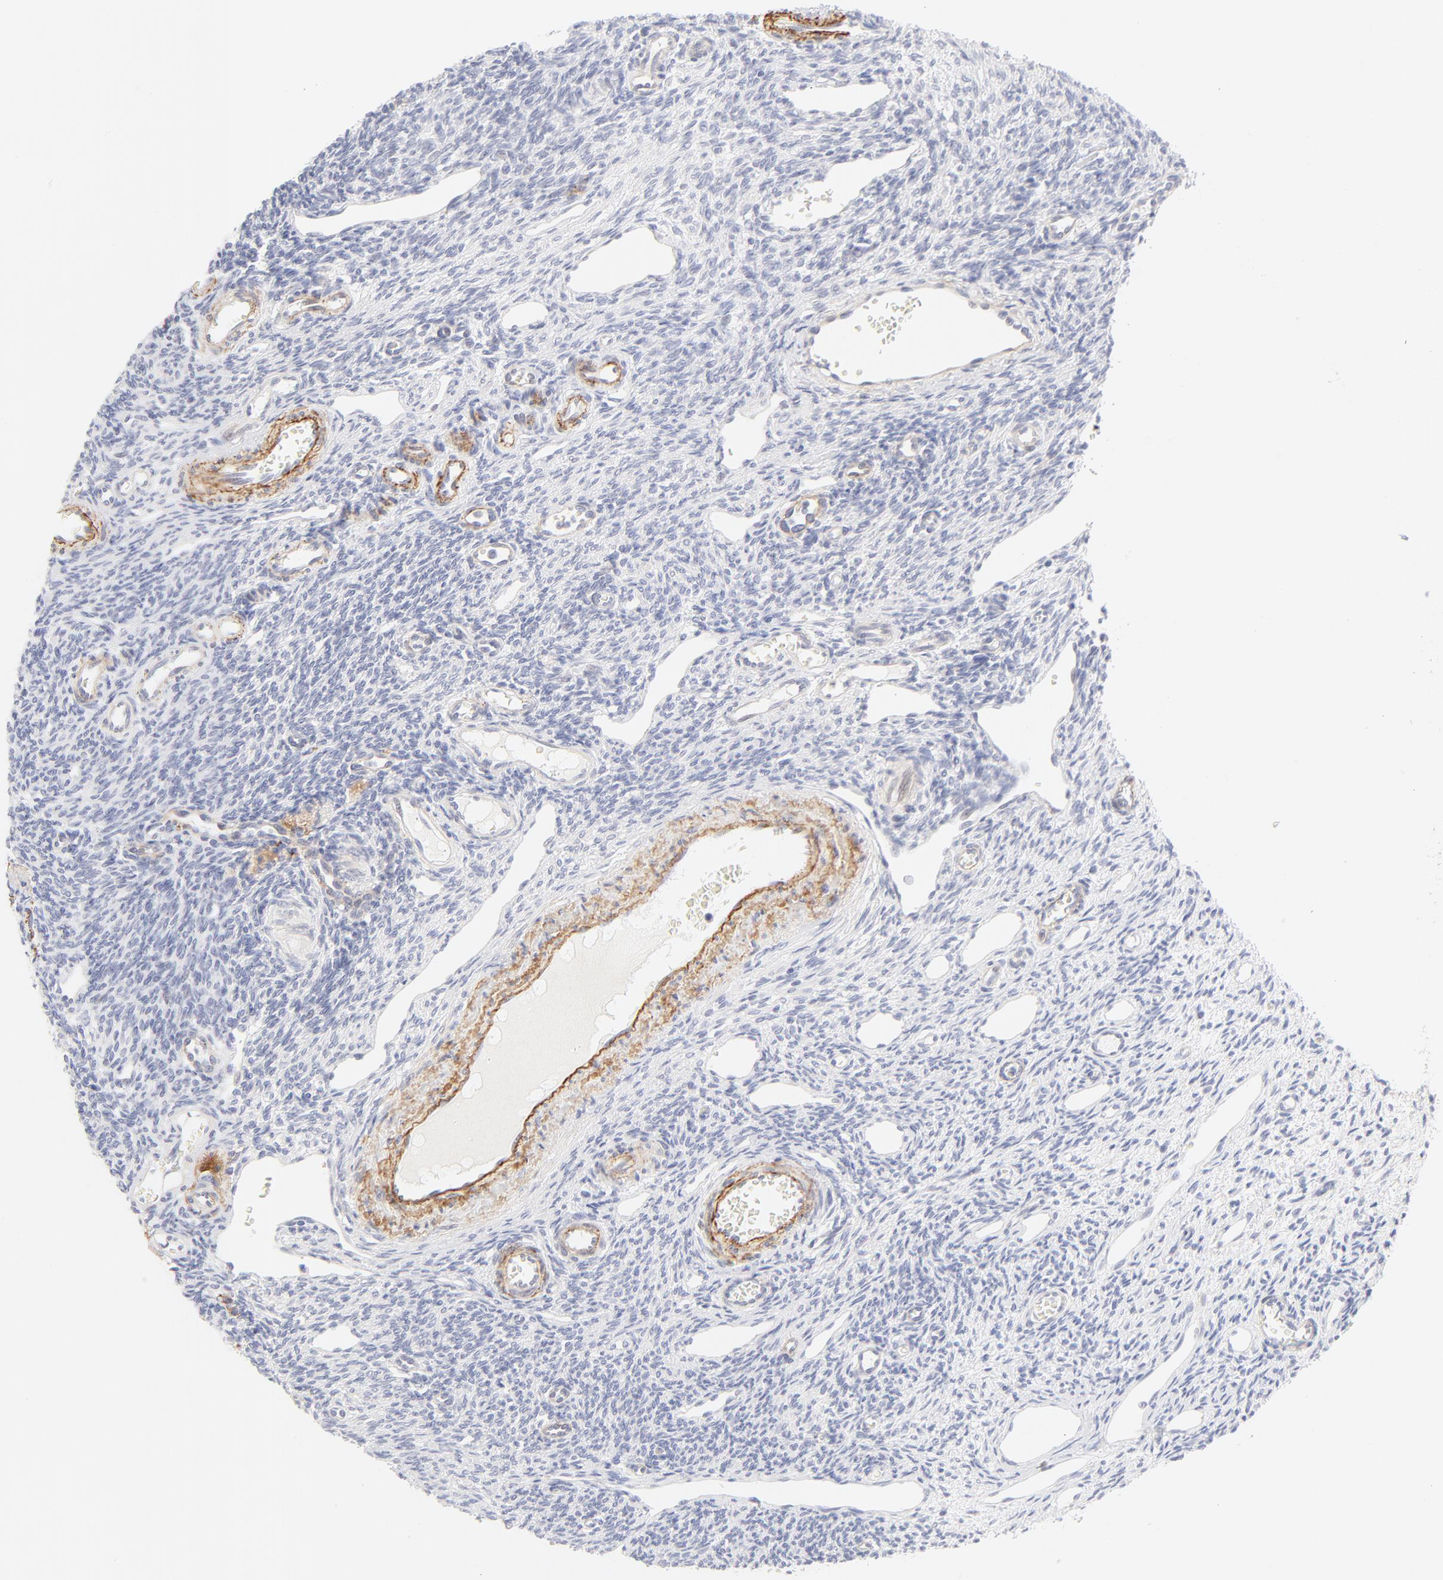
{"staining": {"intensity": "negative", "quantity": "none", "location": "none"}, "tissue": "ovary", "cell_type": "Follicle cells", "image_type": "normal", "snomed": [{"axis": "morphology", "description": "Normal tissue, NOS"}, {"axis": "topography", "description": "Ovary"}], "caption": "Immunohistochemical staining of benign ovary exhibits no significant expression in follicle cells. Brightfield microscopy of immunohistochemistry (IHC) stained with DAB (brown) and hematoxylin (blue), captured at high magnification.", "gene": "NPNT", "patient": {"sex": "female", "age": 33}}